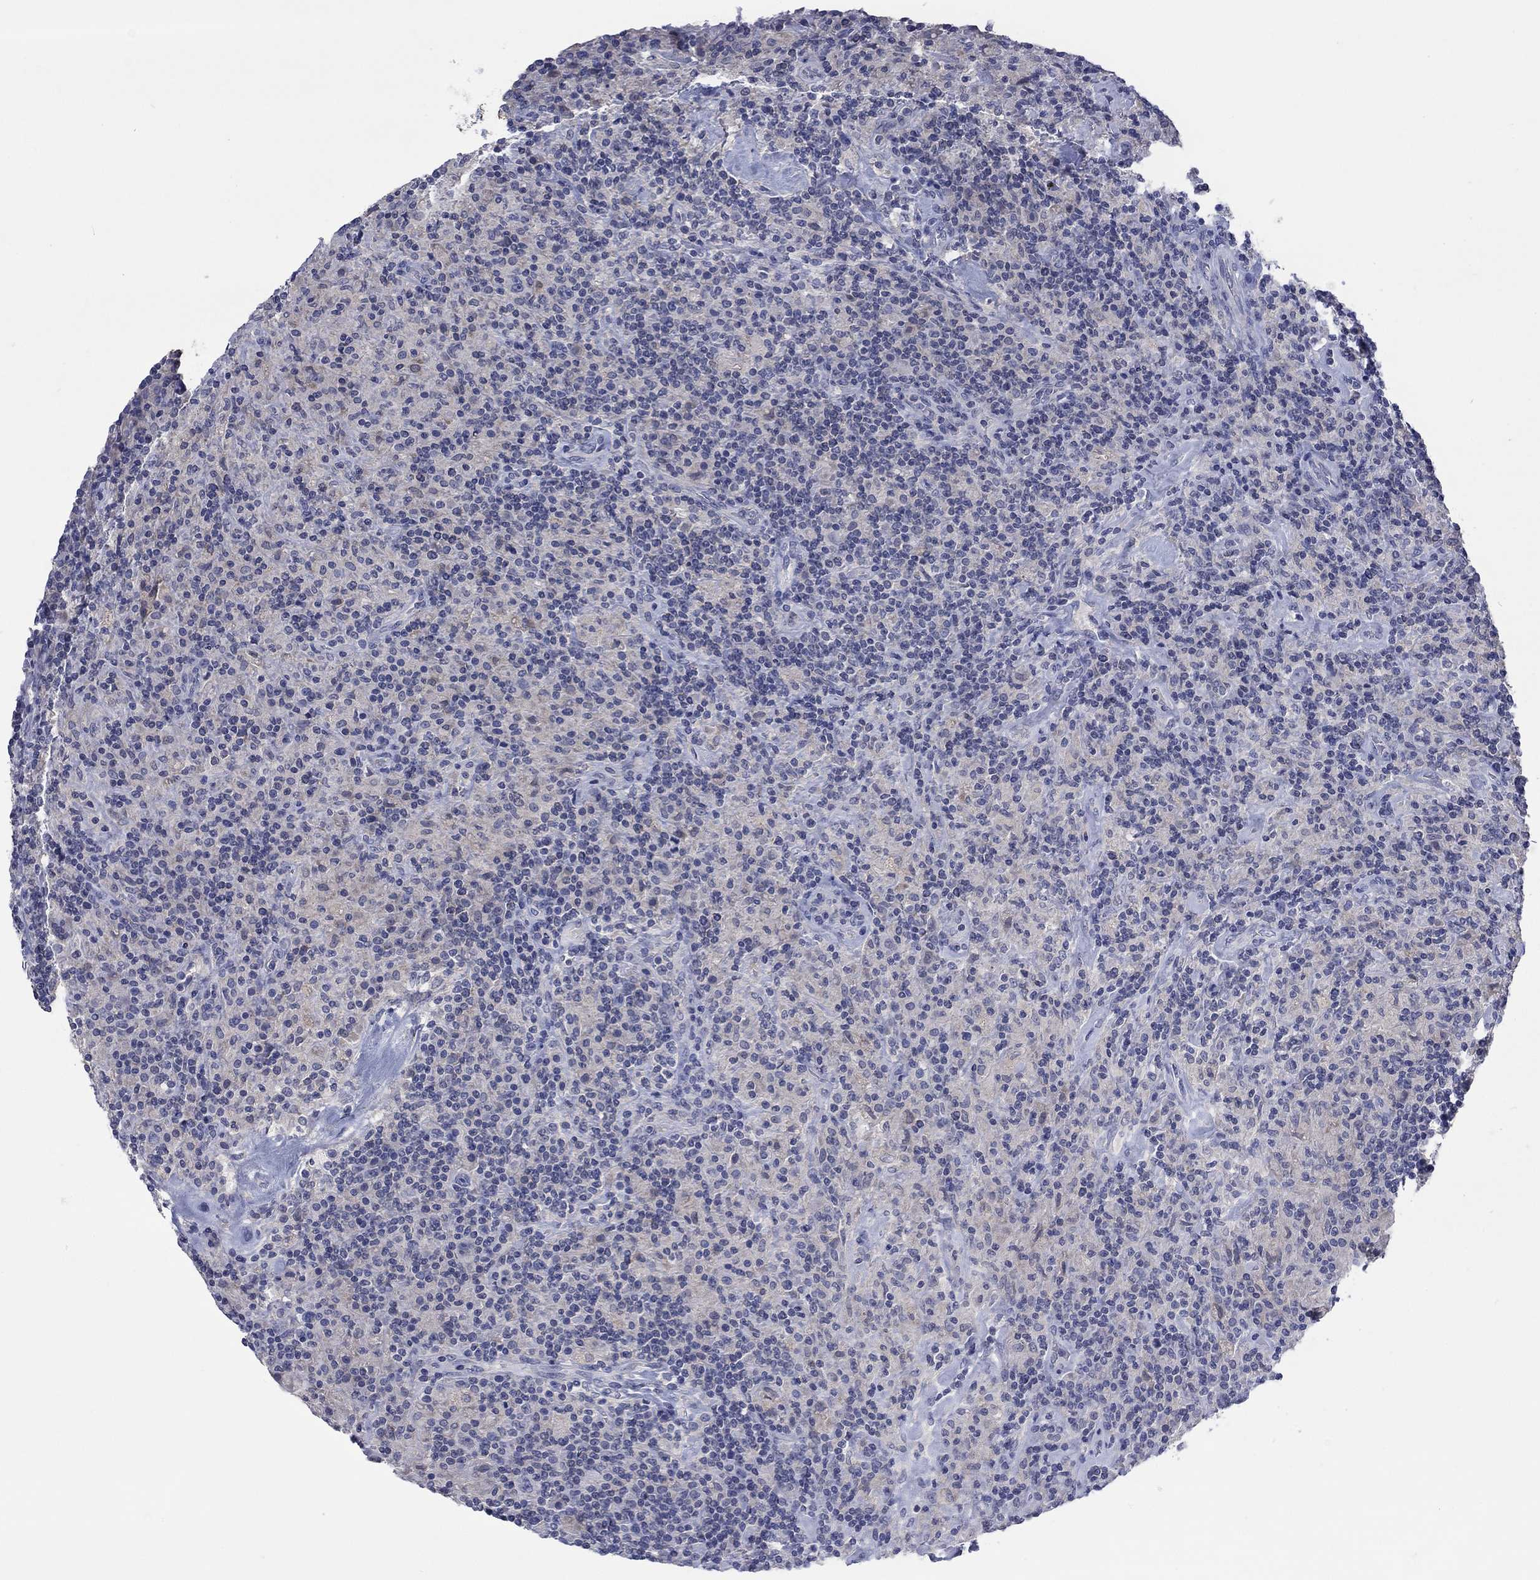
{"staining": {"intensity": "negative", "quantity": "none", "location": "none"}, "tissue": "lymphoma", "cell_type": "Tumor cells", "image_type": "cancer", "snomed": [{"axis": "morphology", "description": "Hodgkin's disease, NOS"}, {"axis": "topography", "description": "Lymph node"}], "caption": "Immunohistochemical staining of human lymphoma reveals no significant staining in tumor cells.", "gene": "FER1L6", "patient": {"sex": "male", "age": 70}}